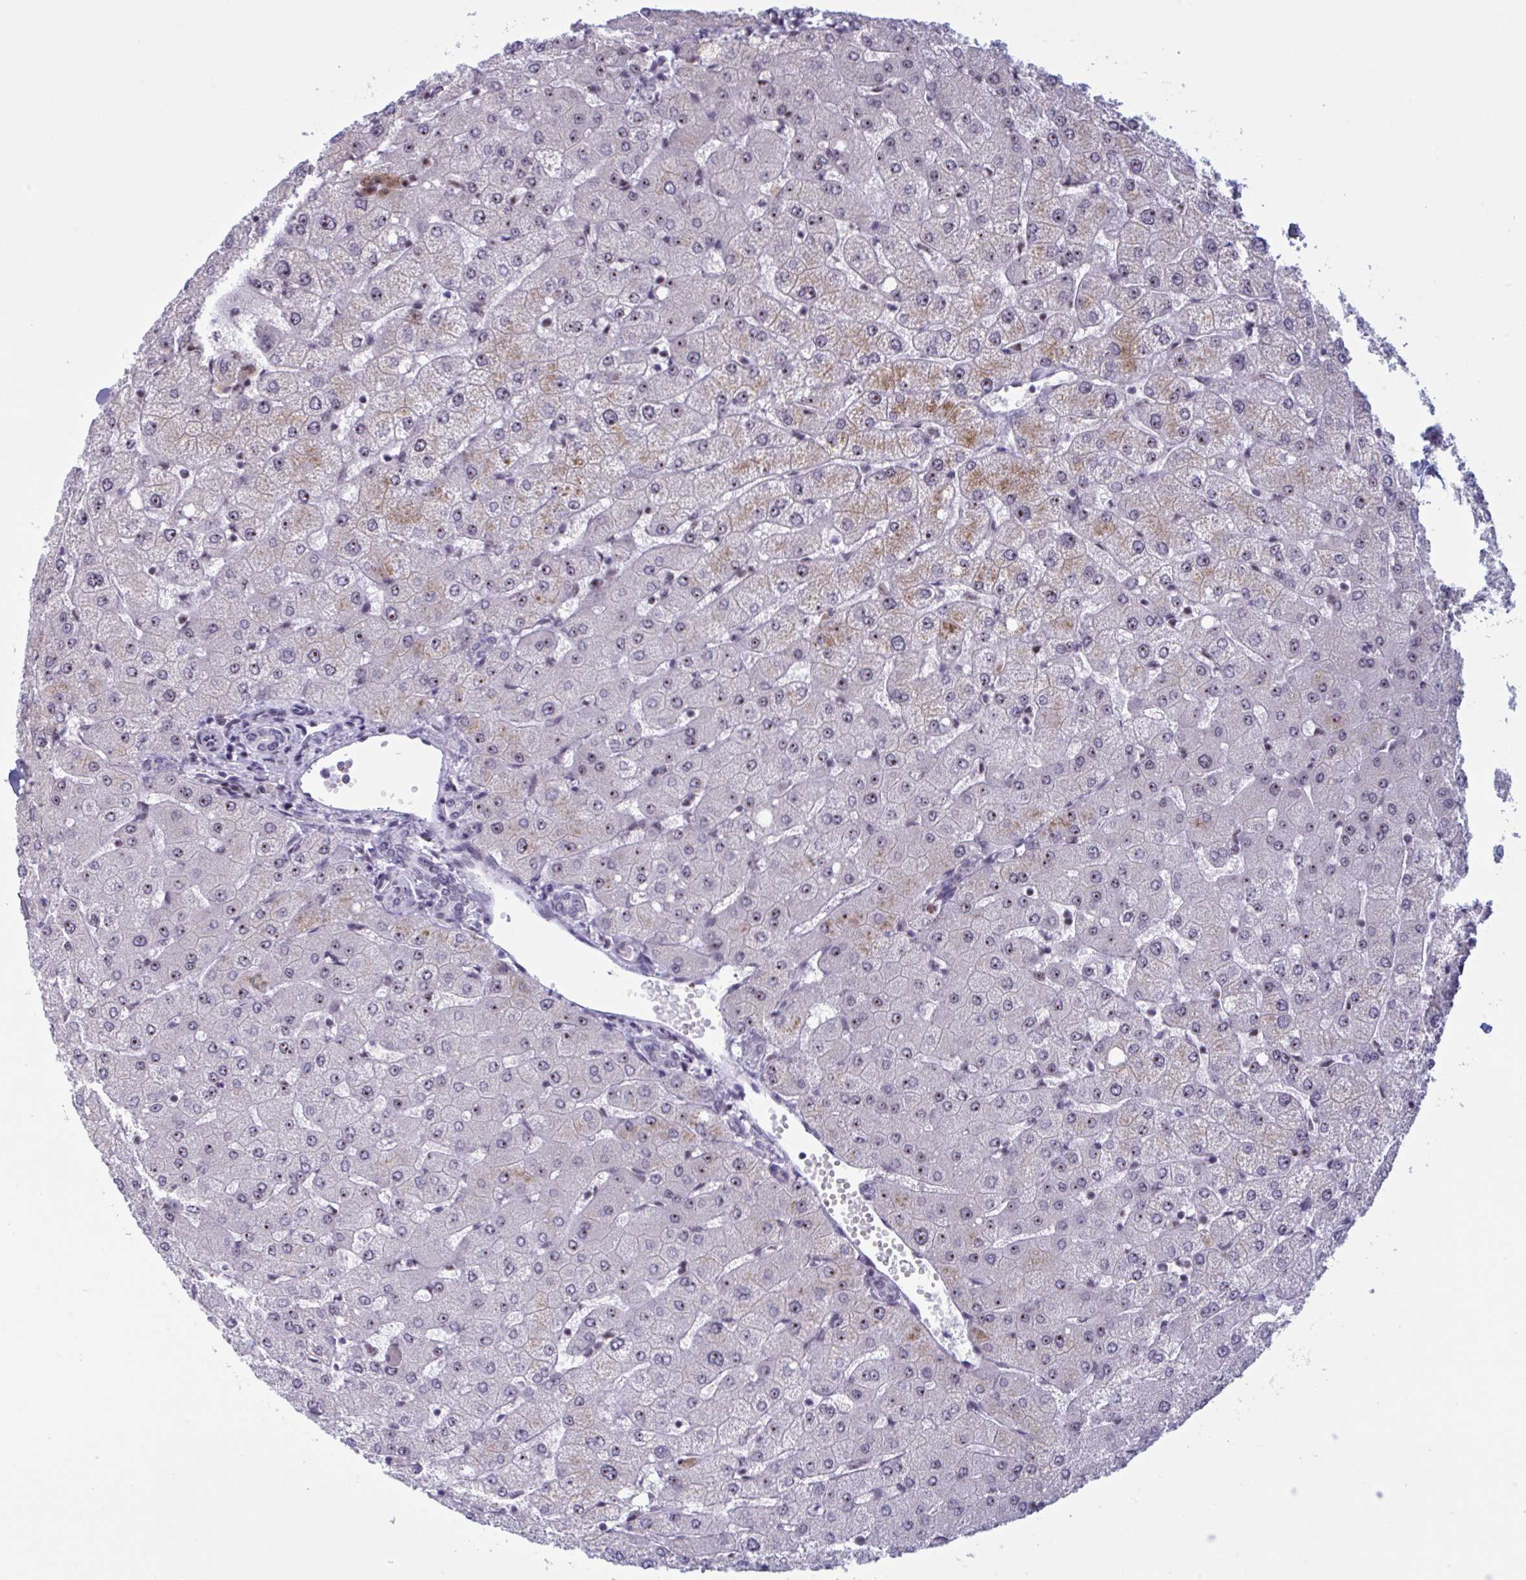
{"staining": {"intensity": "negative", "quantity": "none", "location": "none"}, "tissue": "liver", "cell_type": "Cholangiocytes", "image_type": "normal", "snomed": [{"axis": "morphology", "description": "Normal tissue, NOS"}, {"axis": "topography", "description": "Liver"}], "caption": "Image shows no significant protein staining in cholangiocytes of unremarkable liver.", "gene": "TGM6", "patient": {"sex": "female", "age": 54}}